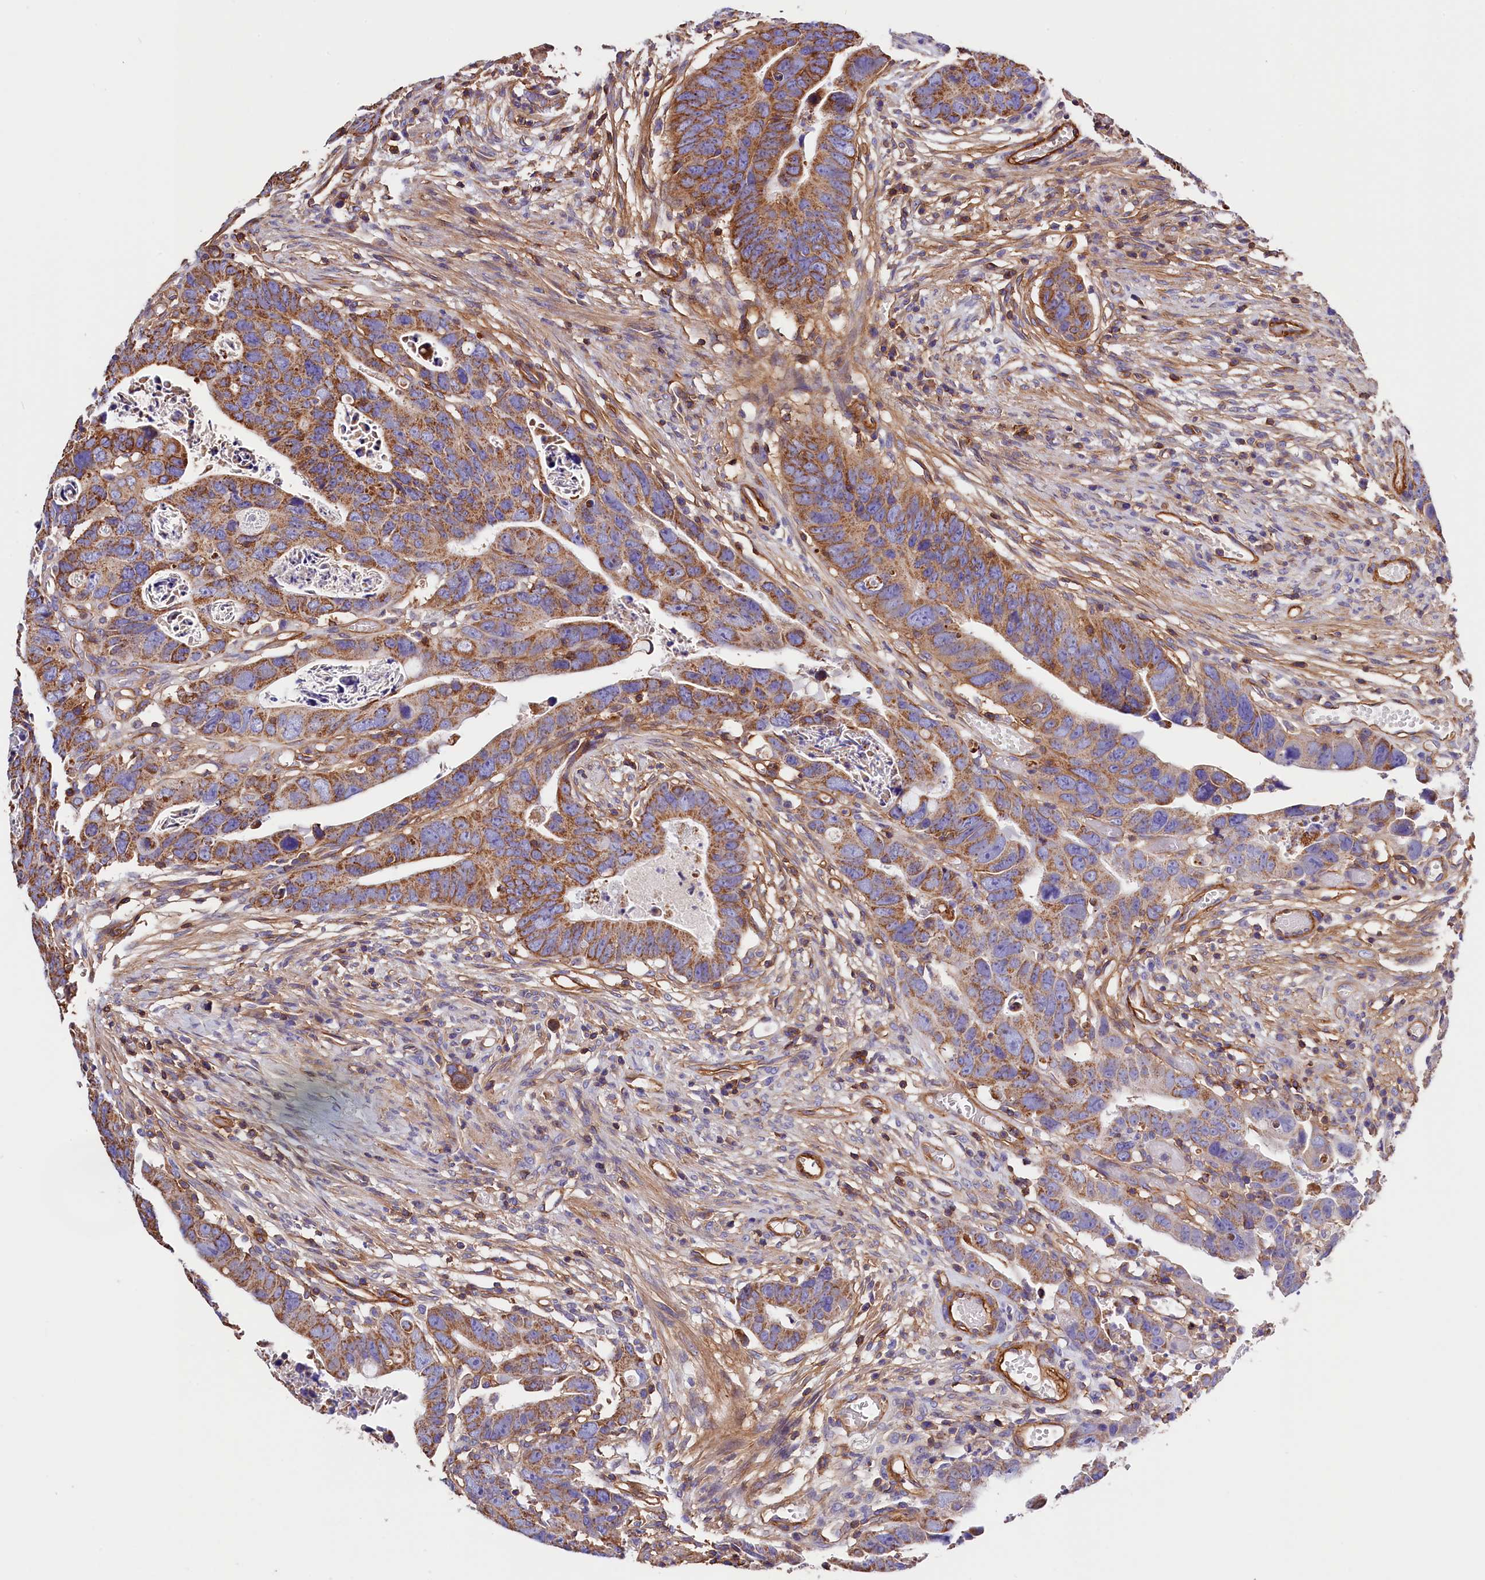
{"staining": {"intensity": "moderate", "quantity": ">75%", "location": "cytoplasmic/membranous"}, "tissue": "colorectal cancer", "cell_type": "Tumor cells", "image_type": "cancer", "snomed": [{"axis": "morphology", "description": "Adenocarcinoma, NOS"}, {"axis": "topography", "description": "Rectum"}], "caption": "Adenocarcinoma (colorectal) tissue shows moderate cytoplasmic/membranous expression in about >75% of tumor cells", "gene": "ATP2B4", "patient": {"sex": "female", "age": 65}}